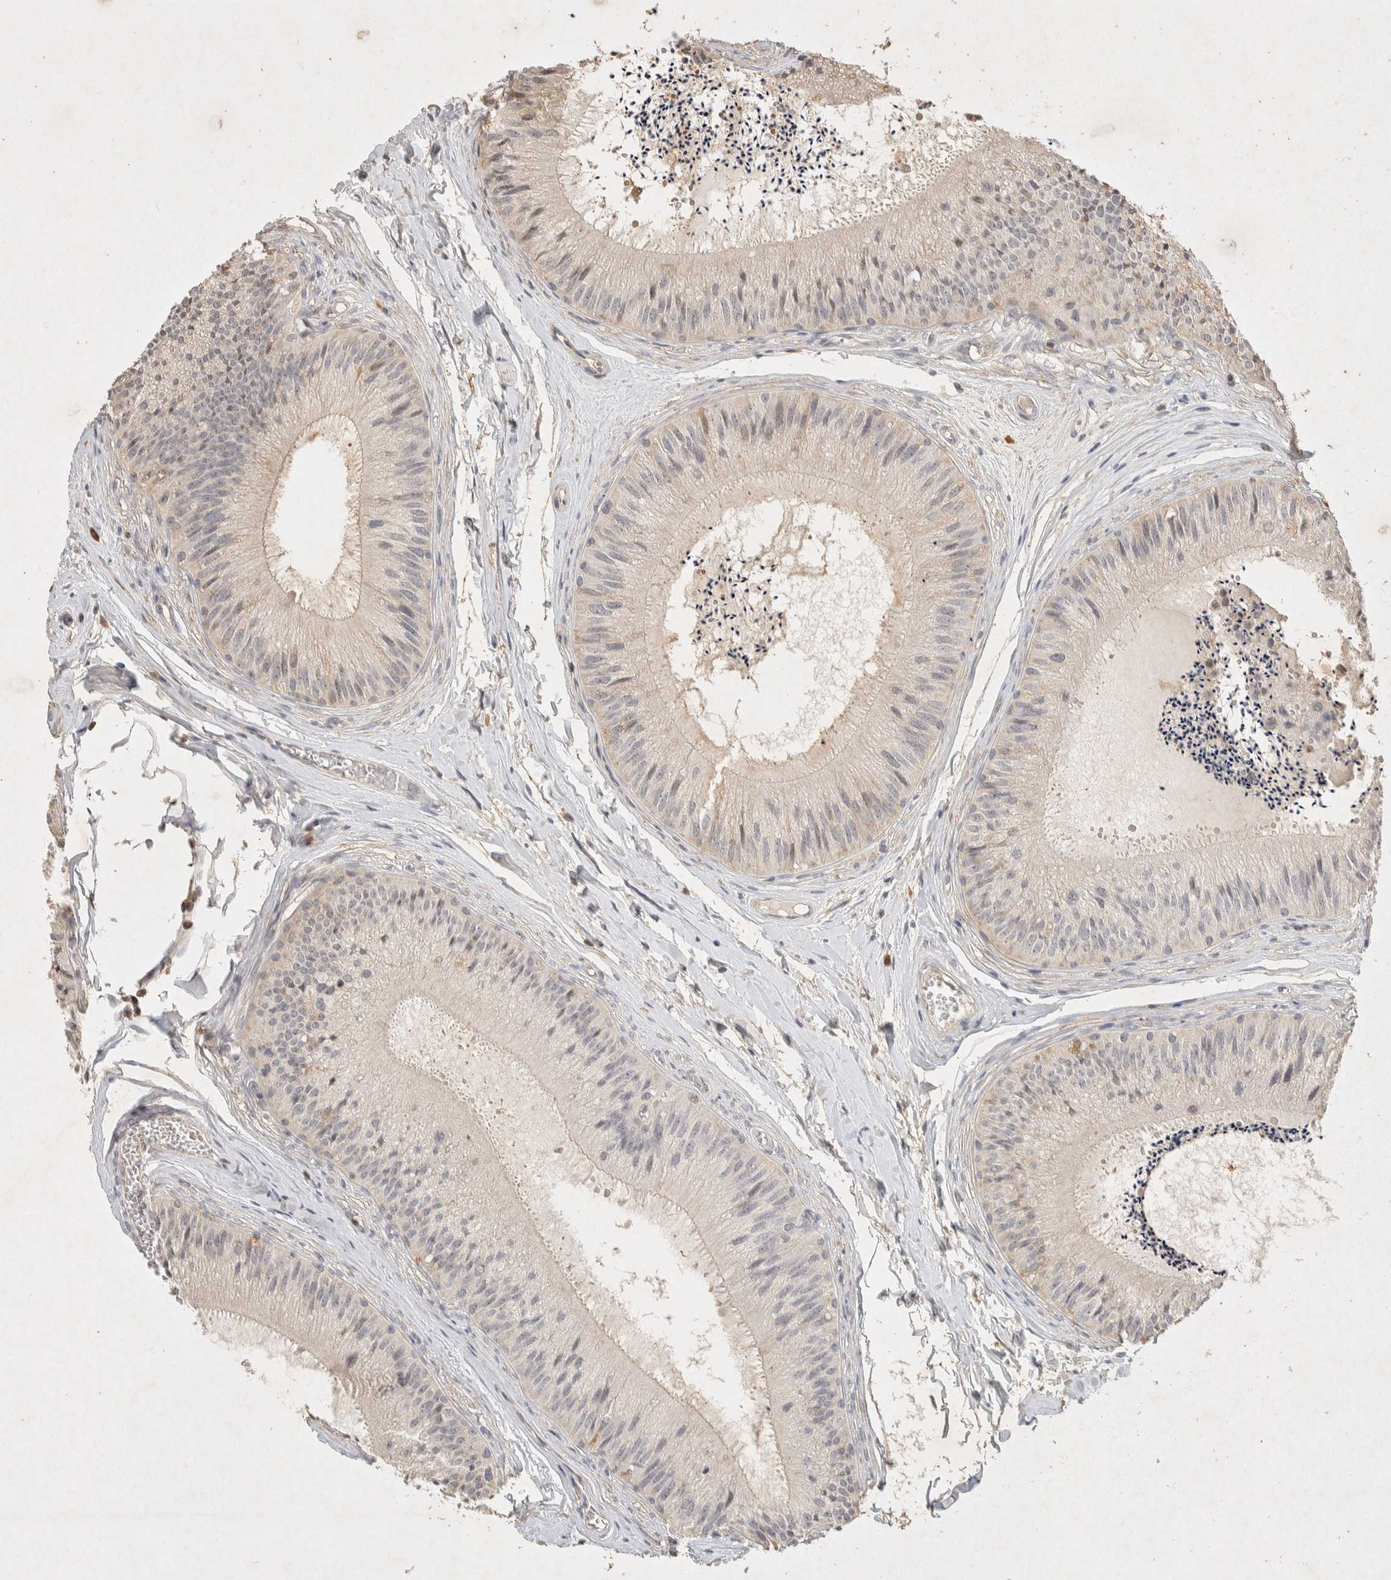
{"staining": {"intensity": "negative", "quantity": "none", "location": "none"}, "tissue": "epididymis", "cell_type": "Glandular cells", "image_type": "normal", "snomed": [{"axis": "morphology", "description": "Normal tissue, NOS"}, {"axis": "topography", "description": "Epididymis"}], "caption": "Immunohistochemistry (IHC) photomicrograph of normal human epididymis stained for a protein (brown), which demonstrates no staining in glandular cells. (DAB immunohistochemistry with hematoxylin counter stain).", "gene": "RAC2", "patient": {"sex": "male", "age": 31}}